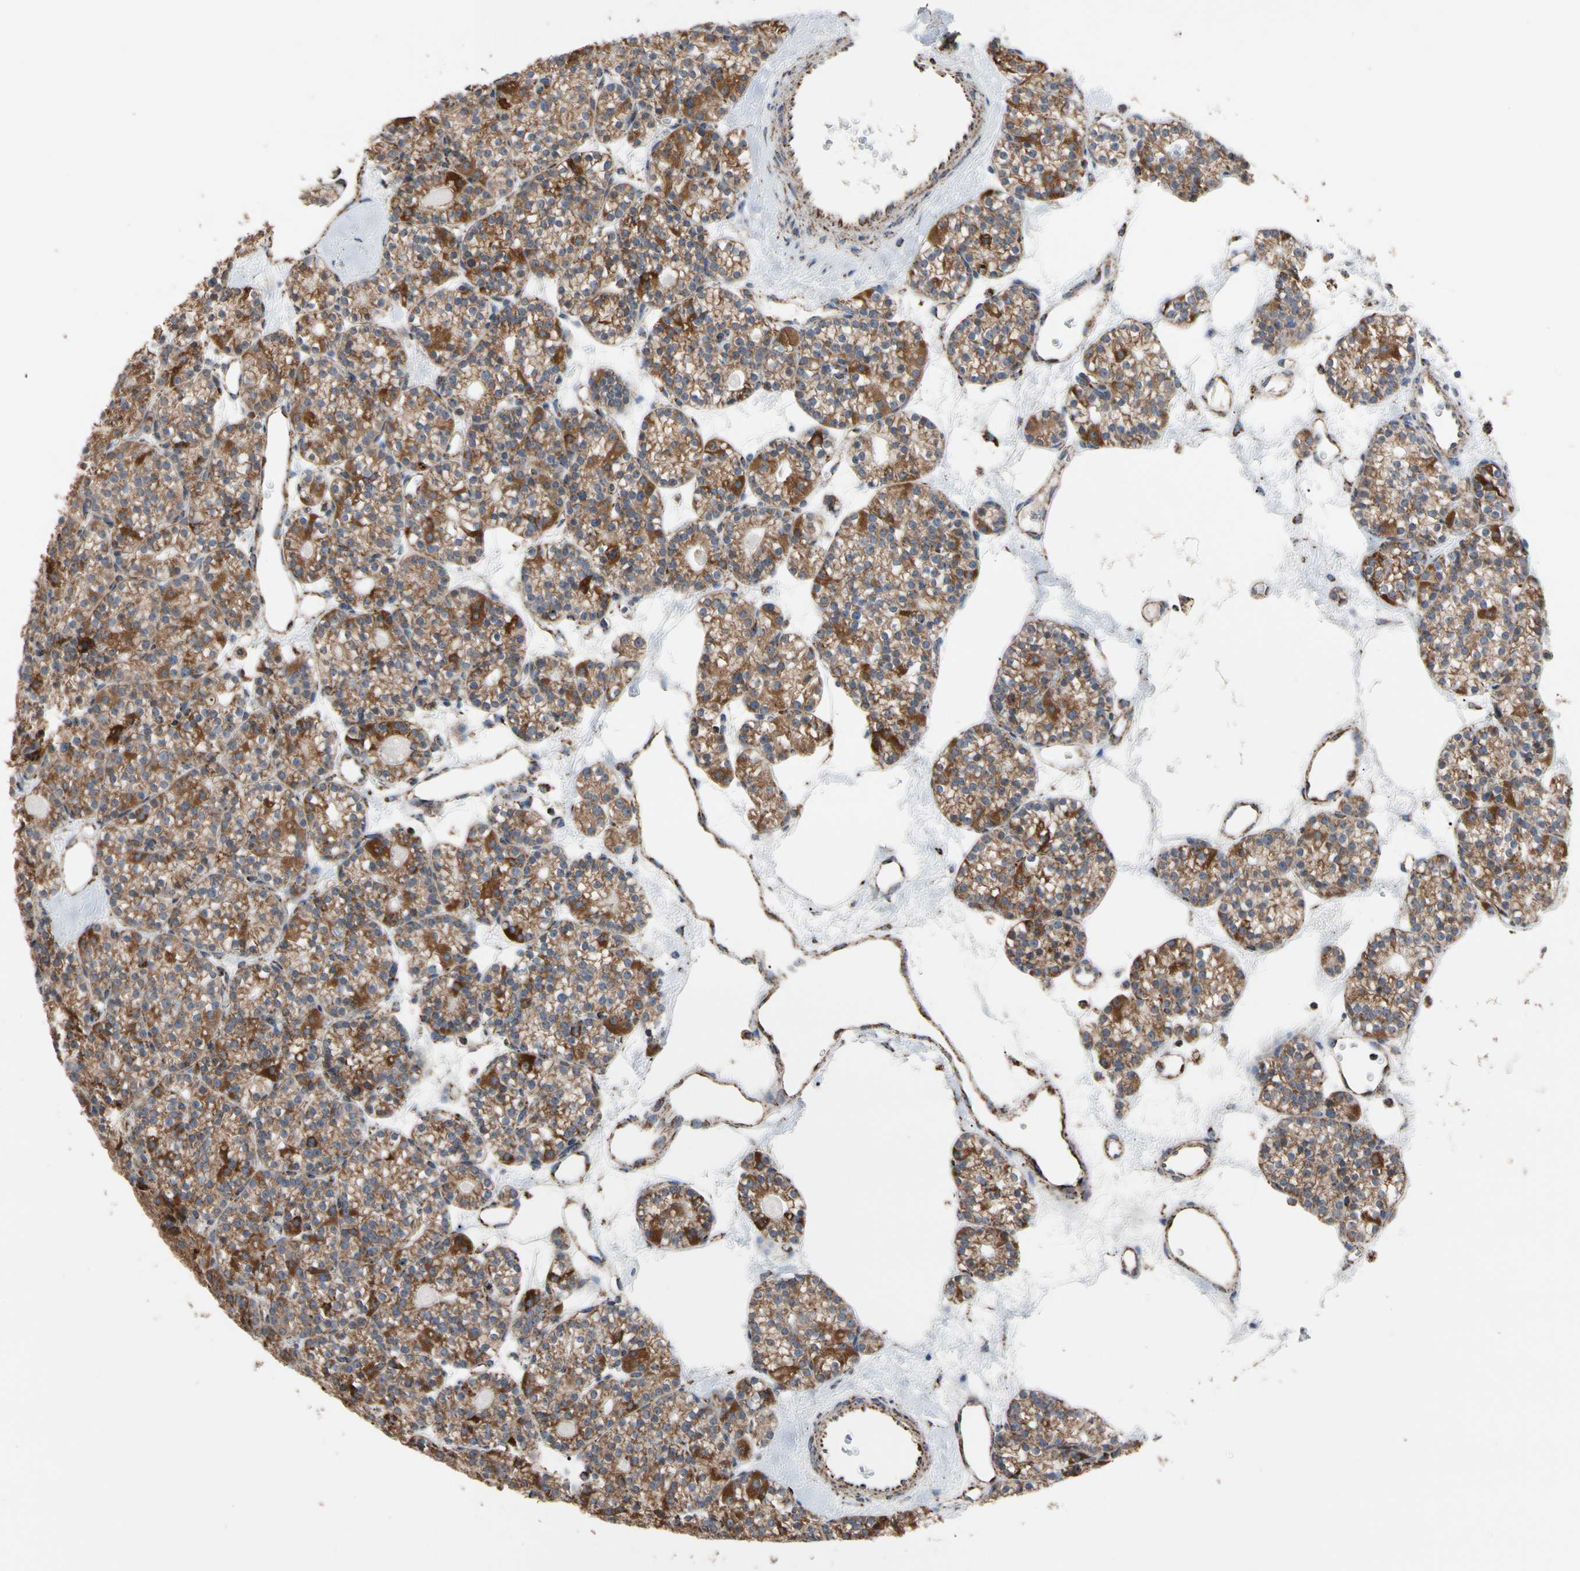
{"staining": {"intensity": "strong", "quantity": ">75%", "location": "cytoplasmic/membranous"}, "tissue": "parathyroid gland", "cell_type": "Glandular cells", "image_type": "normal", "snomed": [{"axis": "morphology", "description": "Normal tissue, NOS"}, {"axis": "topography", "description": "Parathyroid gland"}], "caption": "Parathyroid gland stained with DAB (3,3'-diaminobenzidine) IHC demonstrates high levels of strong cytoplasmic/membranous positivity in about >75% of glandular cells.", "gene": "FAM110B", "patient": {"sex": "female", "age": 64}}